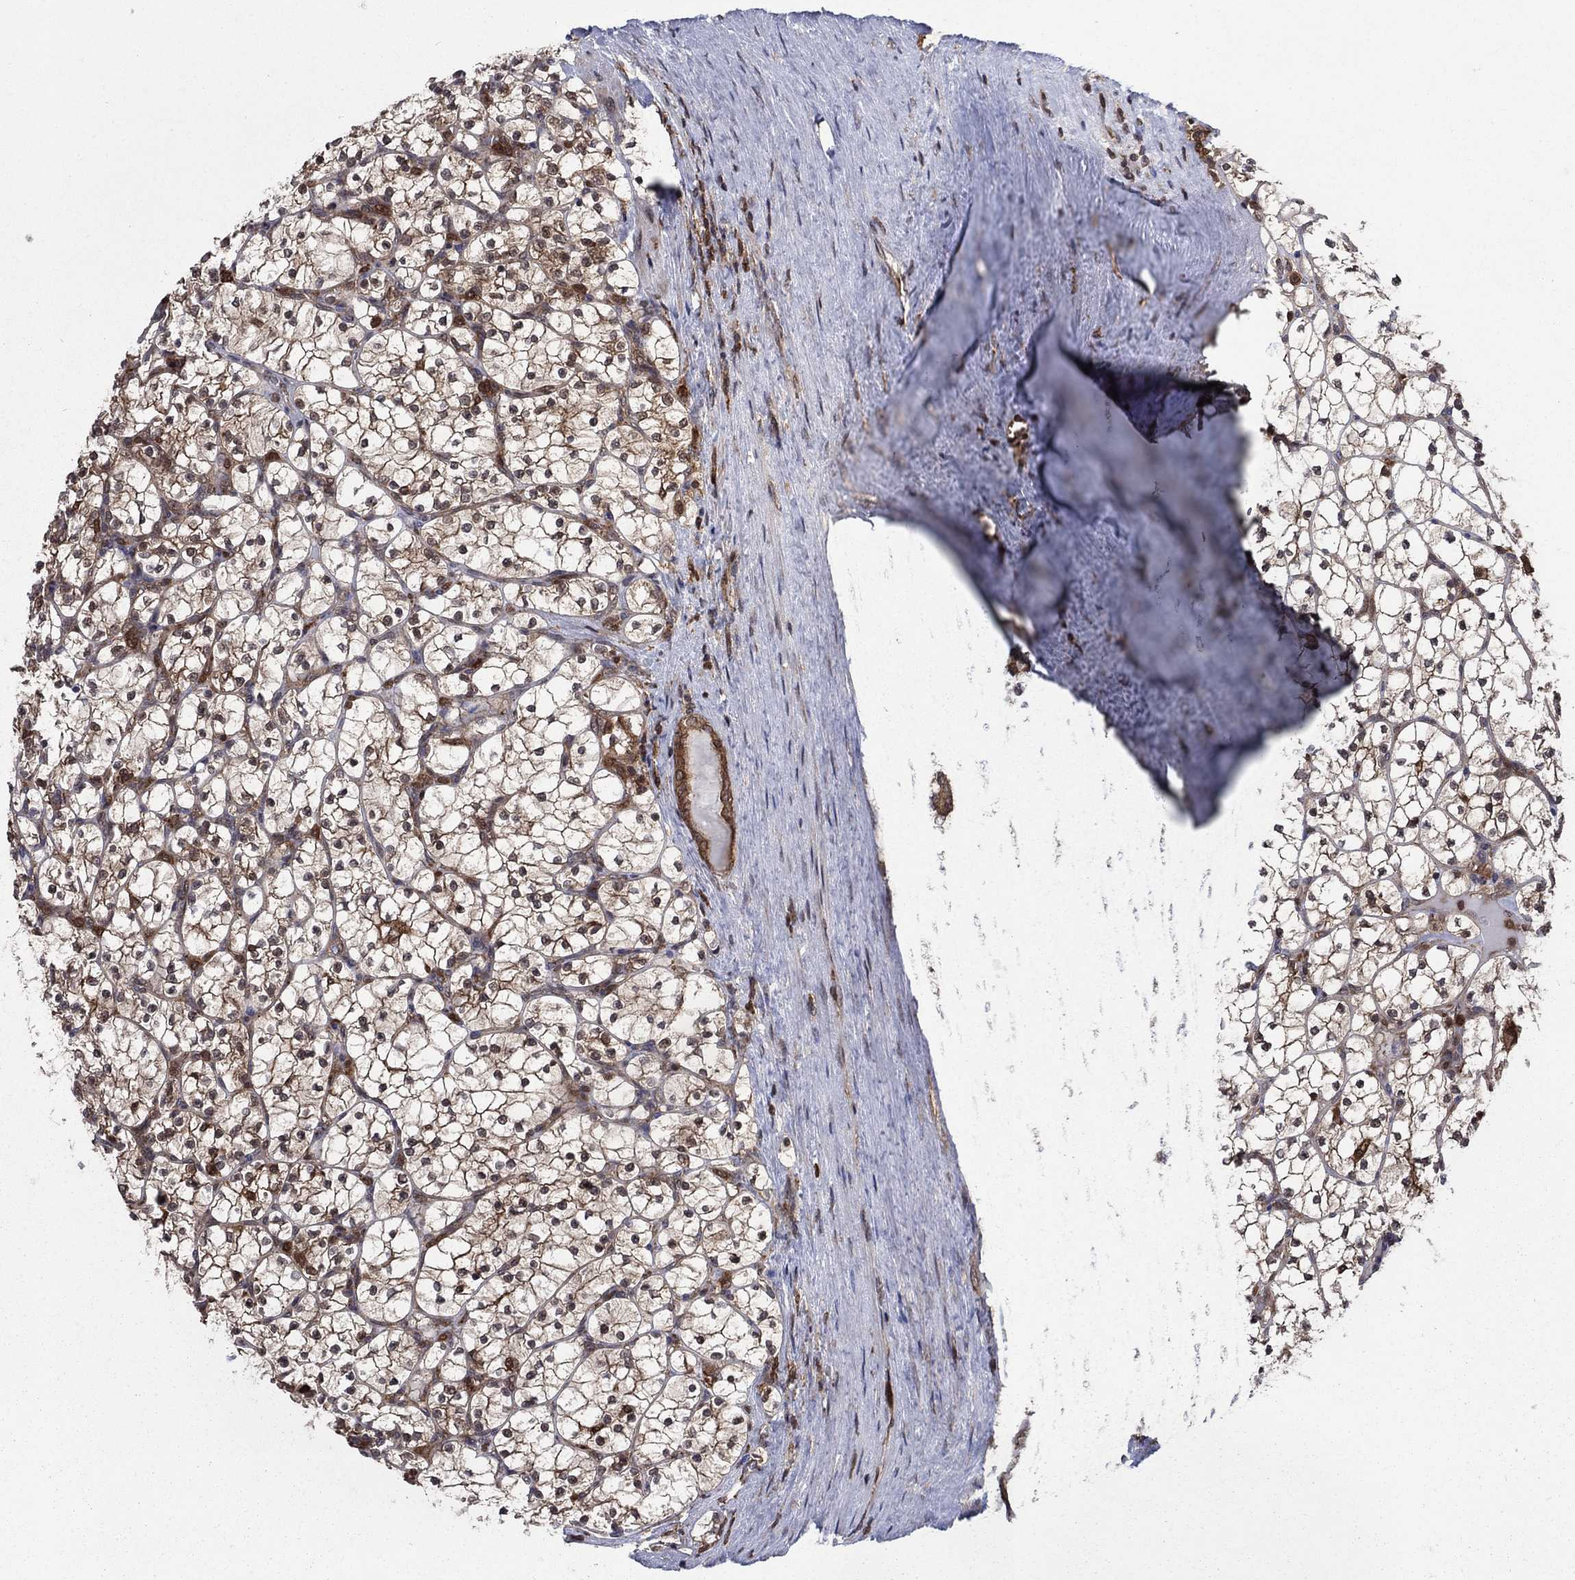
{"staining": {"intensity": "strong", "quantity": ">75%", "location": "cytoplasmic/membranous"}, "tissue": "renal cancer", "cell_type": "Tumor cells", "image_type": "cancer", "snomed": [{"axis": "morphology", "description": "Adenocarcinoma, NOS"}, {"axis": "topography", "description": "Kidney"}], "caption": "Tumor cells exhibit high levels of strong cytoplasmic/membranous staining in approximately >75% of cells in adenocarcinoma (renal).", "gene": "CACYBP", "patient": {"sex": "female", "age": 89}}